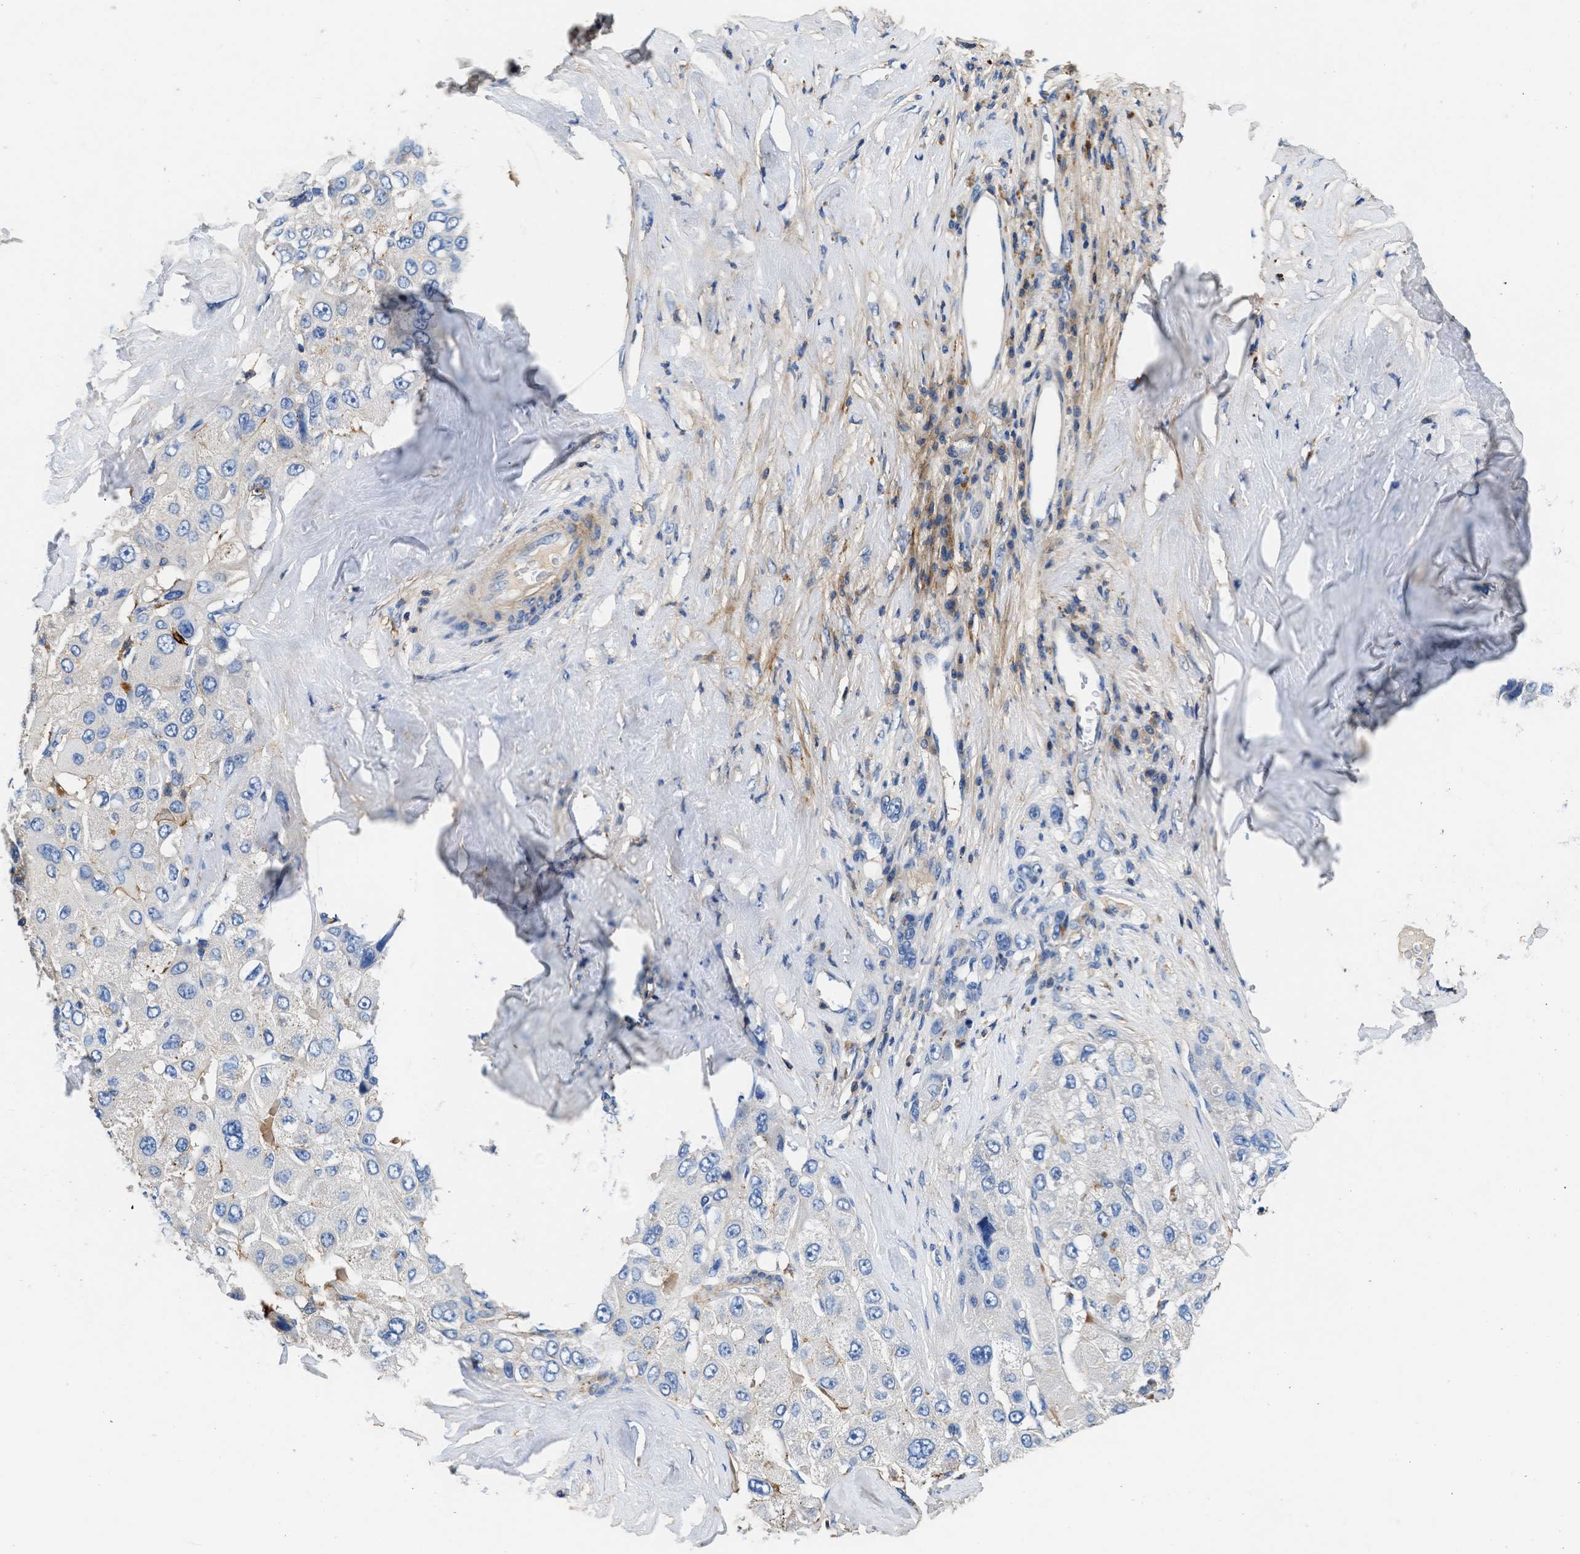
{"staining": {"intensity": "weak", "quantity": "<25%", "location": "cytoplasmic/membranous"}, "tissue": "liver cancer", "cell_type": "Tumor cells", "image_type": "cancer", "snomed": [{"axis": "morphology", "description": "Carcinoma, Hepatocellular, NOS"}, {"axis": "topography", "description": "Liver"}], "caption": "Tumor cells are negative for brown protein staining in liver cancer.", "gene": "KCNQ4", "patient": {"sex": "male", "age": 80}}